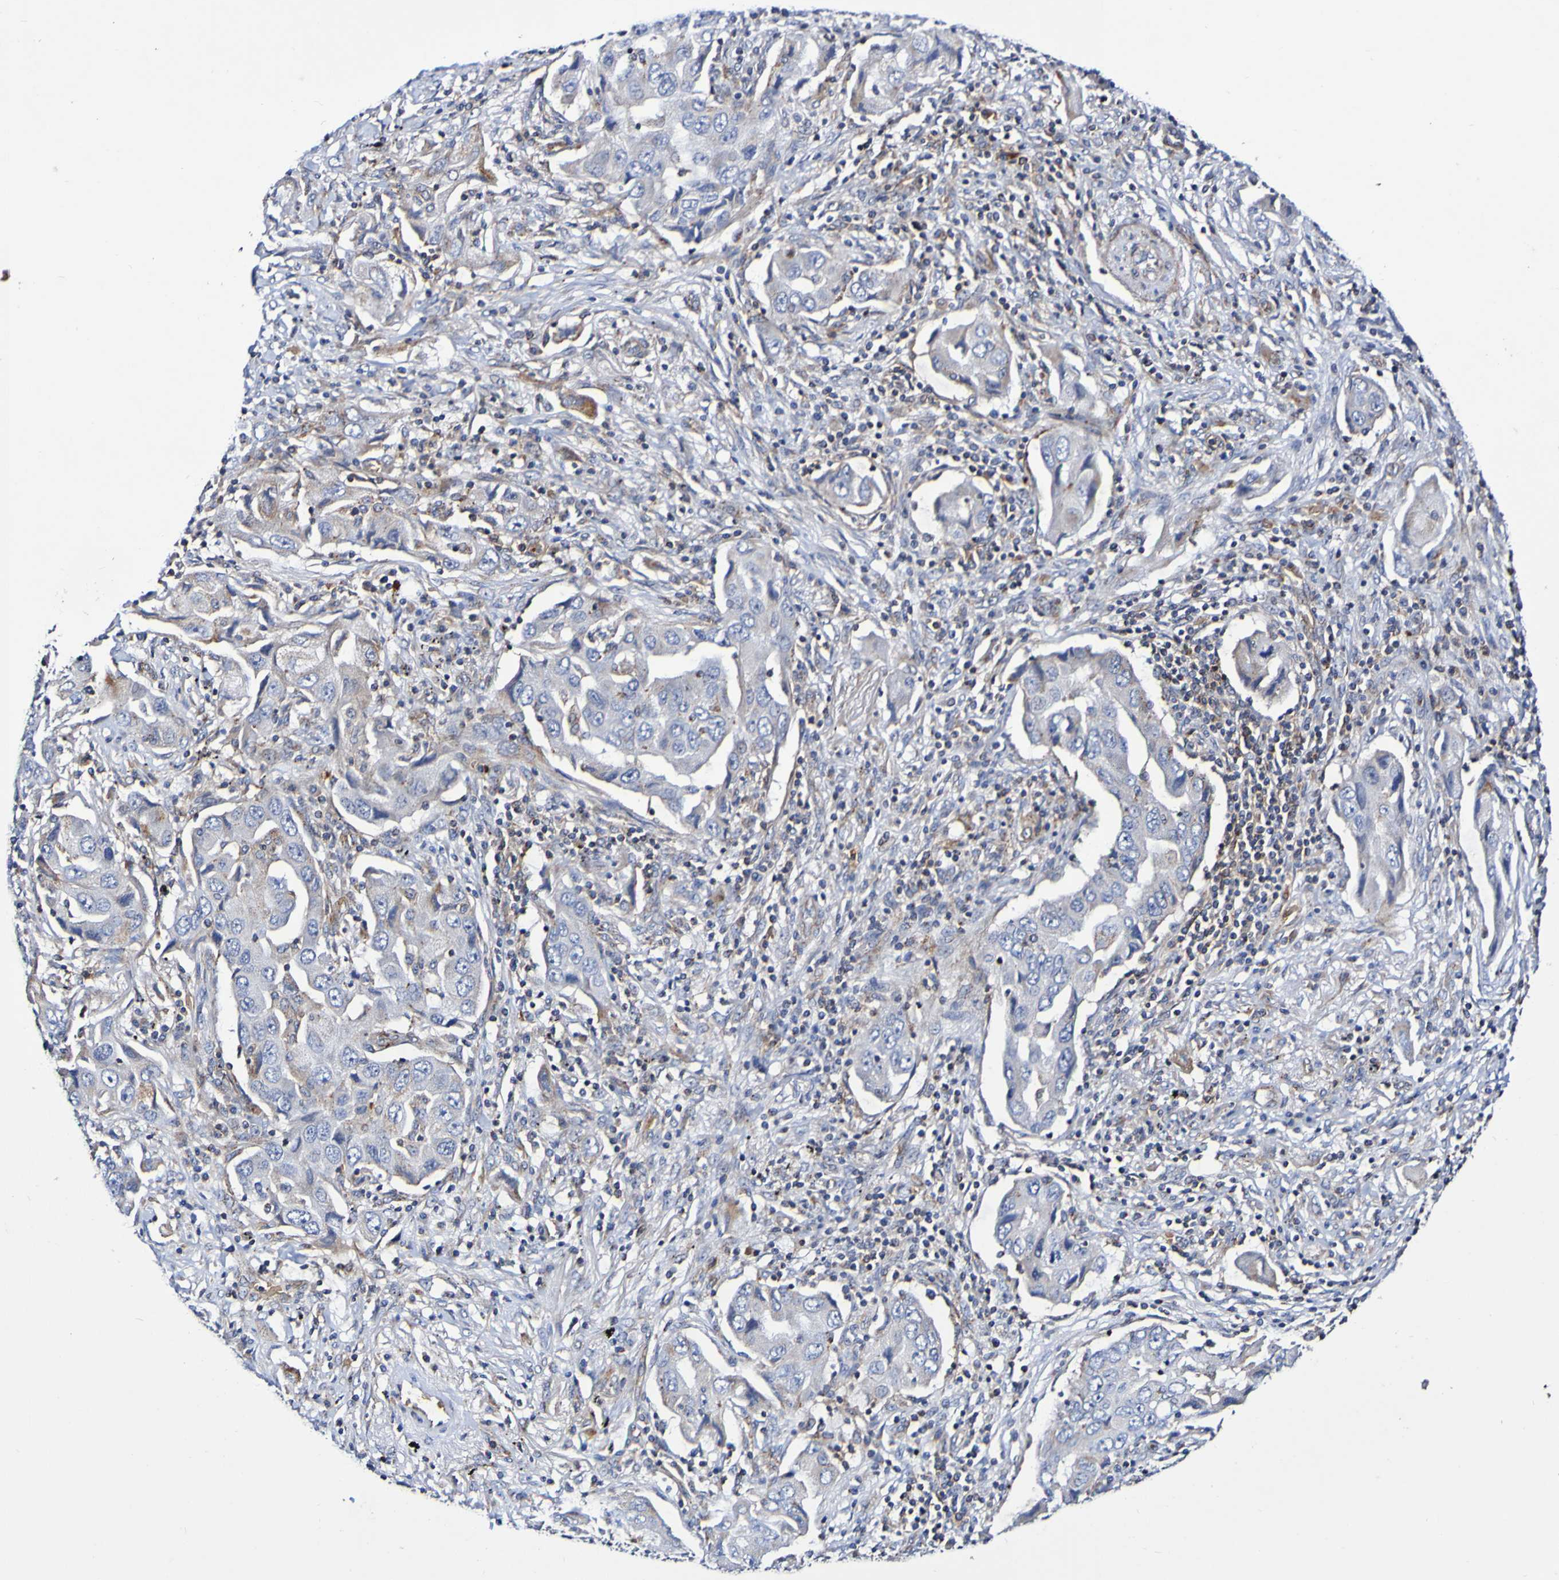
{"staining": {"intensity": "negative", "quantity": "none", "location": "none"}, "tissue": "lung cancer", "cell_type": "Tumor cells", "image_type": "cancer", "snomed": [{"axis": "morphology", "description": "Adenocarcinoma, NOS"}, {"axis": "topography", "description": "Lung"}], "caption": "IHC histopathology image of adenocarcinoma (lung) stained for a protein (brown), which demonstrates no positivity in tumor cells.", "gene": "WNT4", "patient": {"sex": "female", "age": 65}}